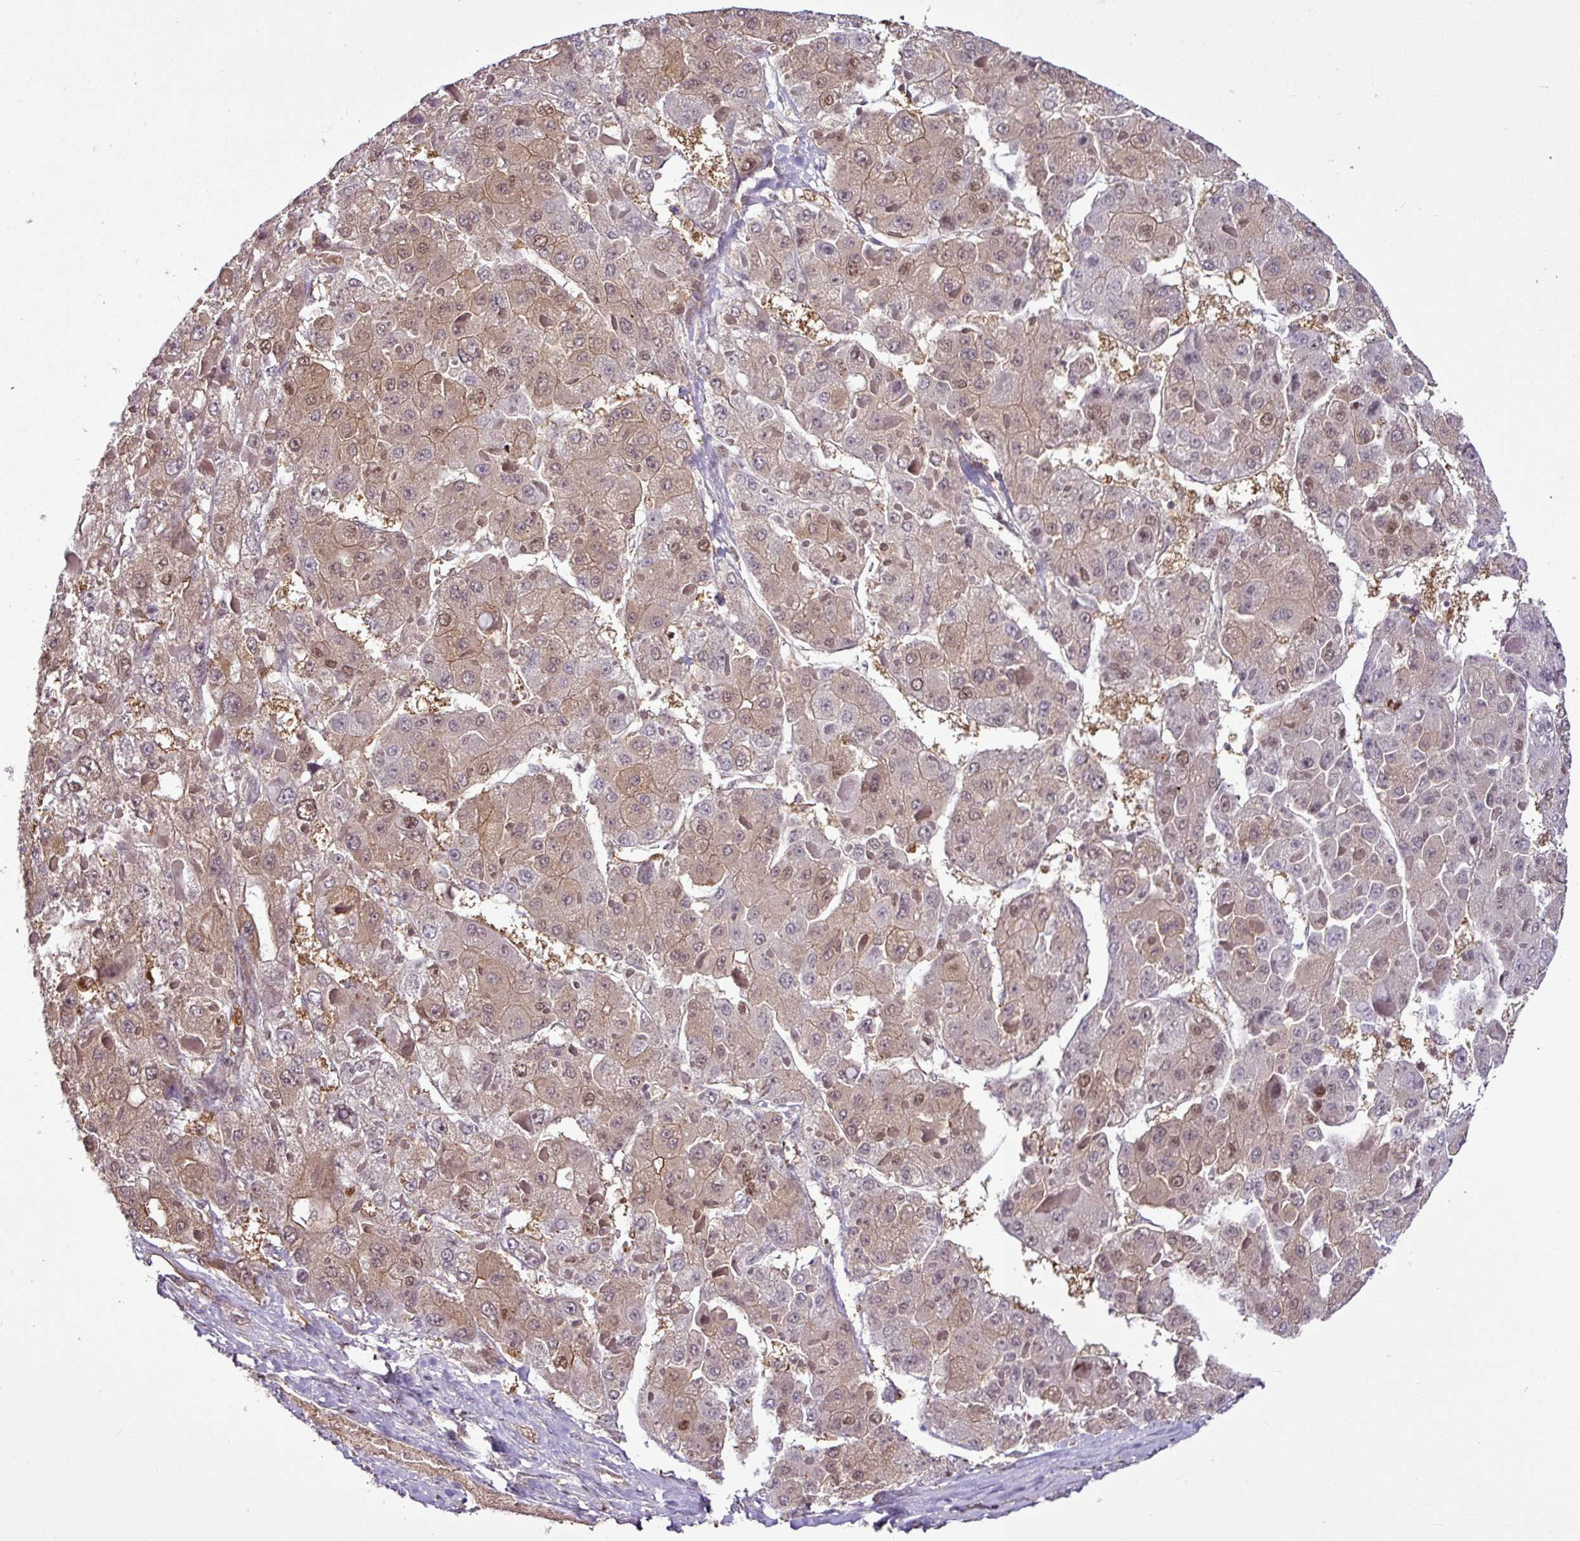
{"staining": {"intensity": "moderate", "quantity": "25%-75%", "location": "cytoplasmic/membranous,nuclear"}, "tissue": "liver cancer", "cell_type": "Tumor cells", "image_type": "cancer", "snomed": [{"axis": "morphology", "description": "Carcinoma, Hepatocellular, NOS"}, {"axis": "topography", "description": "Liver"}], "caption": "Tumor cells exhibit medium levels of moderate cytoplasmic/membranous and nuclear staining in about 25%-75% of cells in liver cancer (hepatocellular carcinoma).", "gene": "ITPKC", "patient": {"sex": "female", "age": 73}}